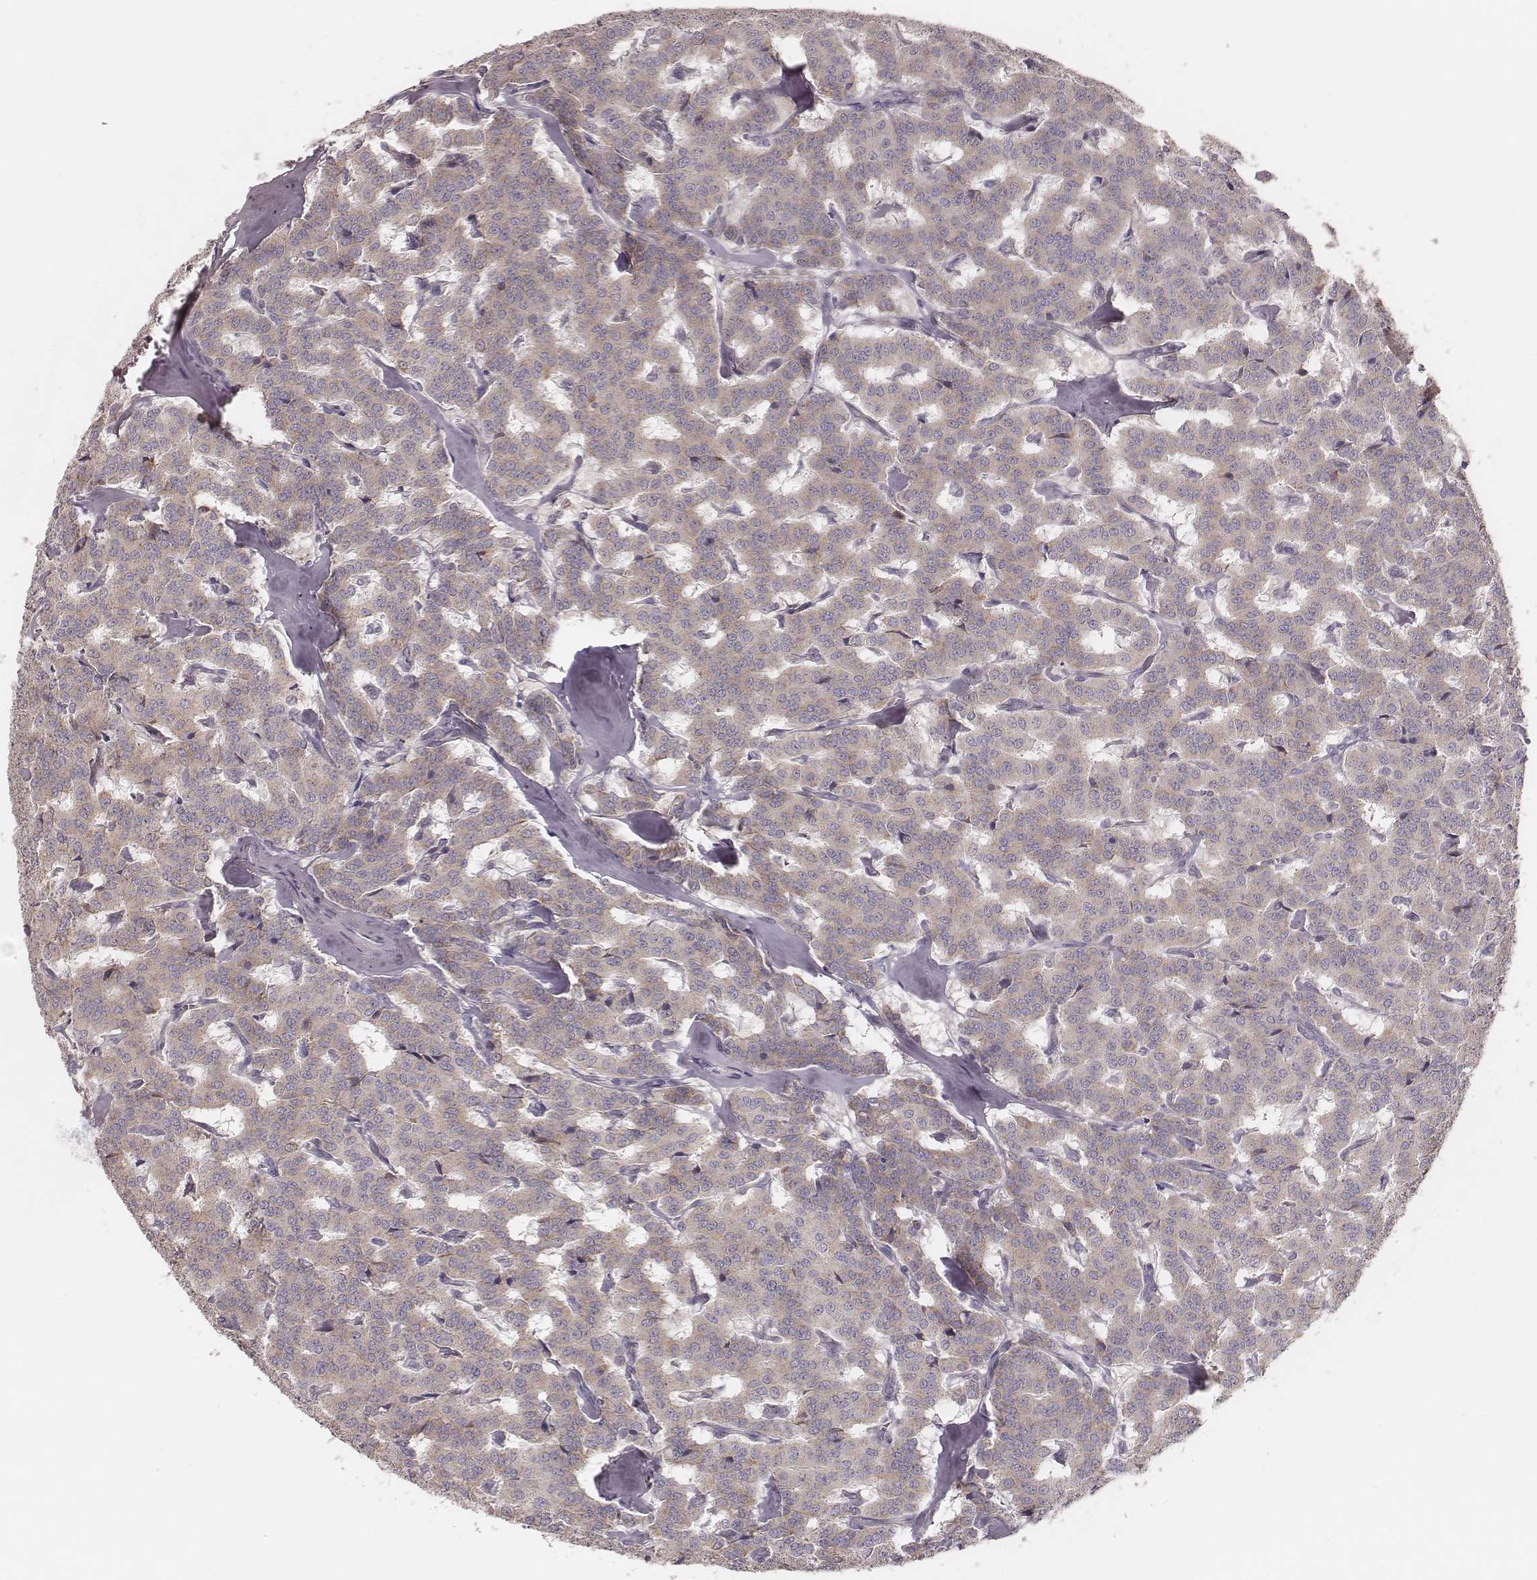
{"staining": {"intensity": "weak", "quantity": ">75%", "location": "cytoplasmic/membranous"}, "tissue": "carcinoid", "cell_type": "Tumor cells", "image_type": "cancer", "snomed": [{"axis": "morphology", "description": "Carcinoid, malignant, NOS"}, {"axis": "topography", "description": "Lung"}], "caption": "There is low levels of weak cytoplasmic/membranous staining in tumor cells of carcinoid, as demonstrated by immunohistochemical staining (brown color).", "gene": "KIF5C", "patient": {"sex": "female", "age": 46}}